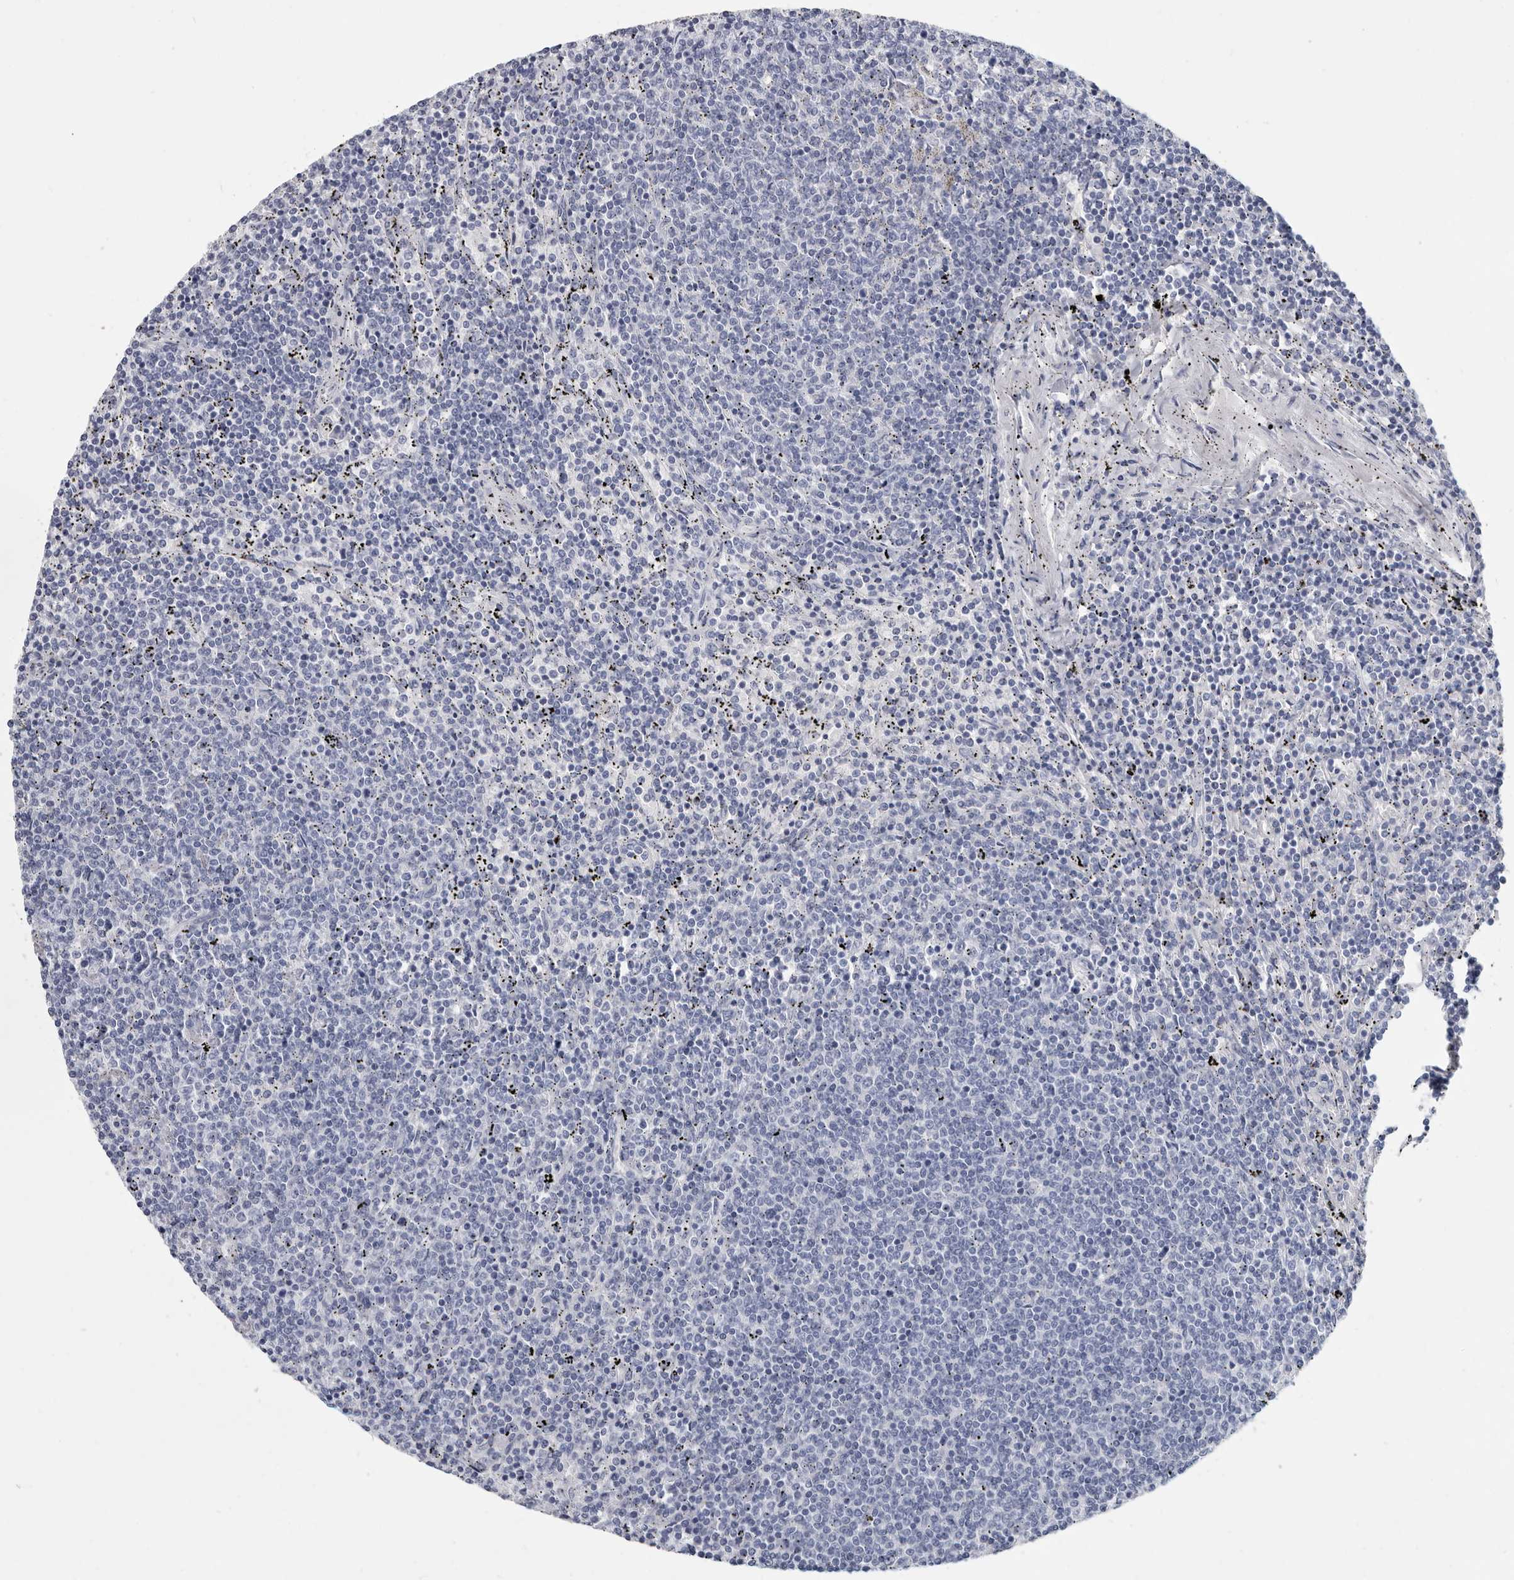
{"staining": {"intensity": "negative", "quantity": "none", "location": "none"}, "tissue": "lymphoma", "cell_type": "Tumor cells", "image_type": "cancer", "snomed": [{"axis": "morphology", "description": "Malignant lymphoma, non-Hodgkin's type, Low grade"}, {"axis": "topography", "description": "Spleen"}], "caption": "Lymphoma was stained to show a protein in brown. There is no significant positivity in tumor cells.", "gene": "WRAP73", "patient": {"sex": "female", "age": 50}}